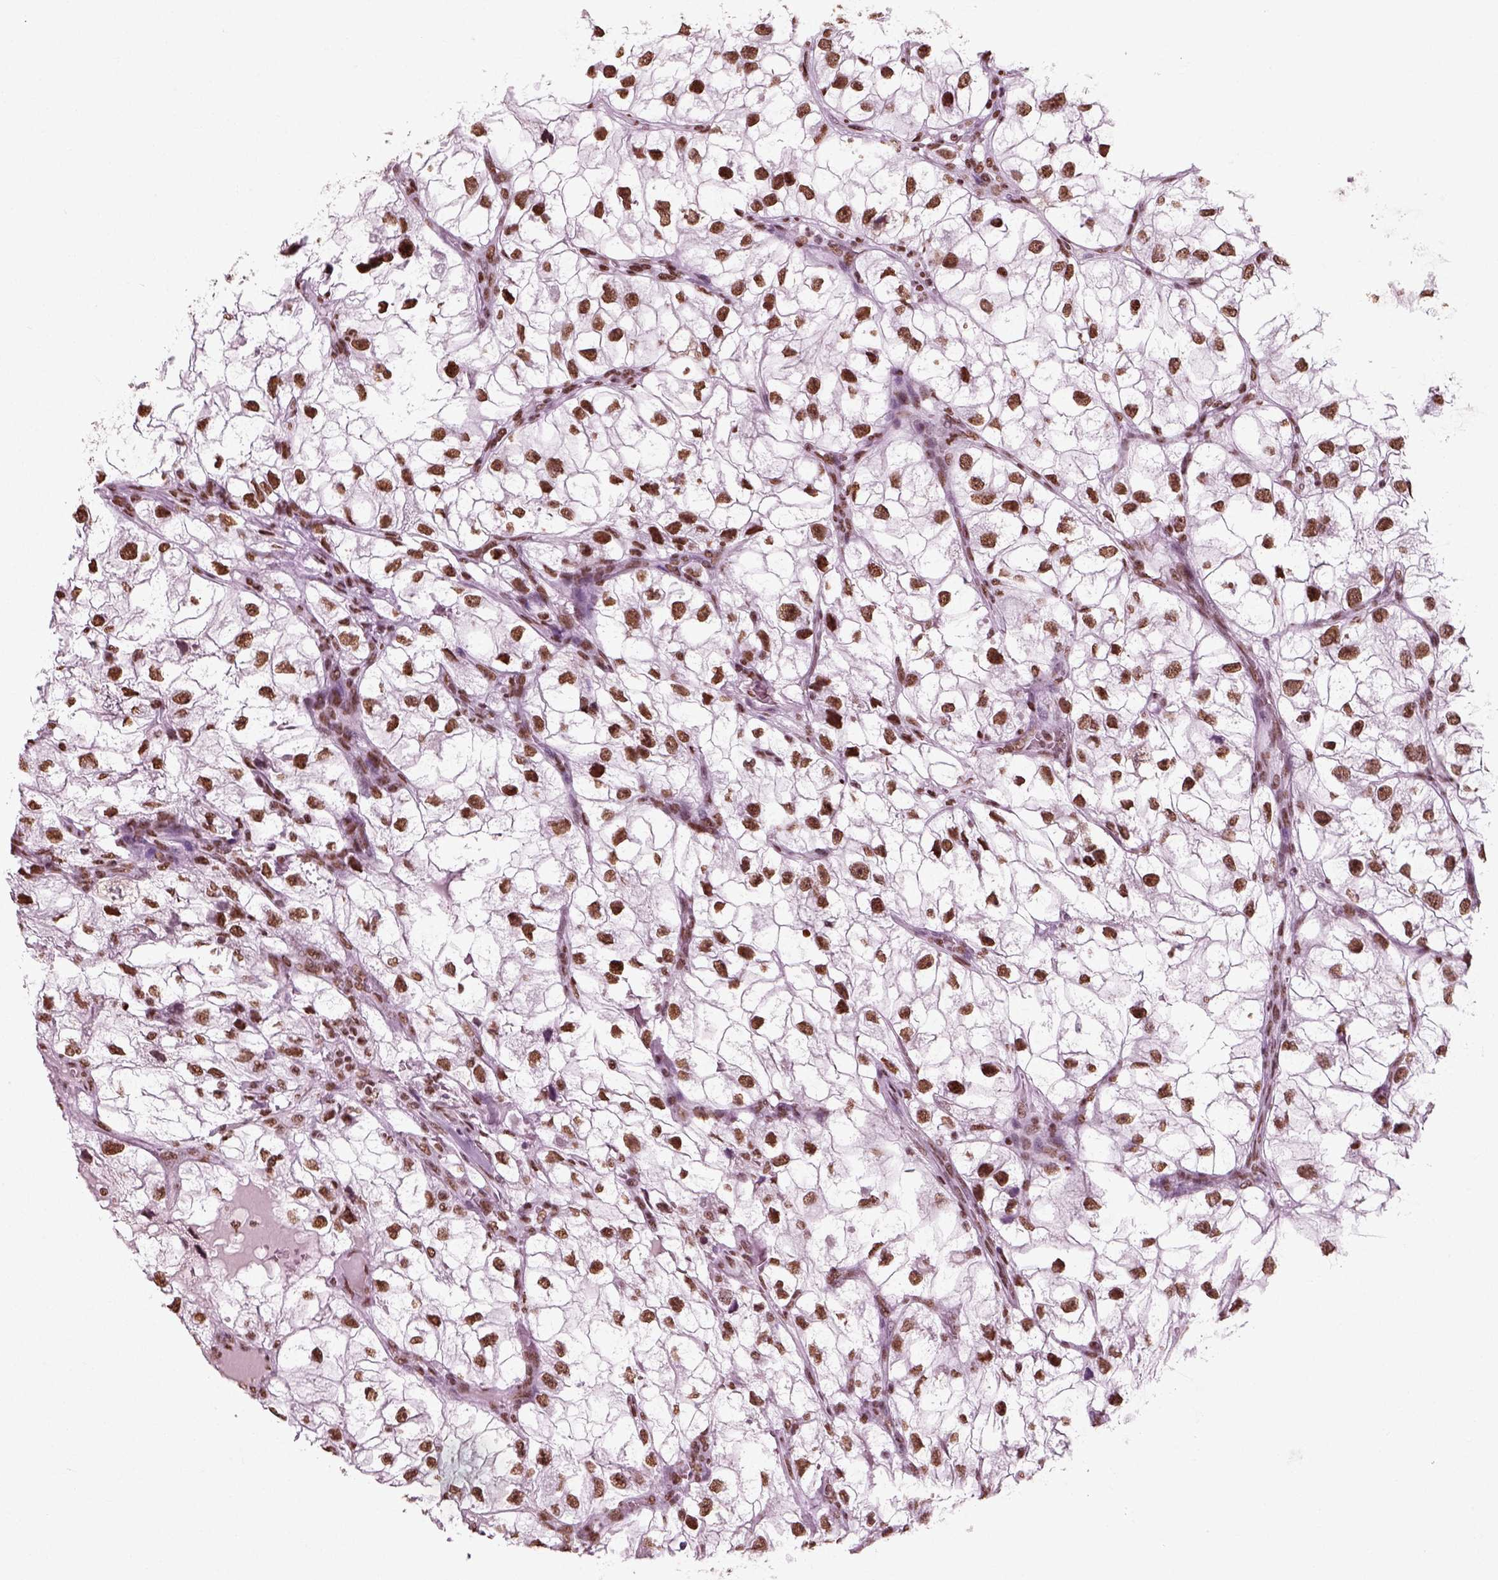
{"staining": {"intensity": "strong", "quantity": ">75%", "location": "nuclear"}, "tissue": "renal cancer", "cell_type": "Tumor cells", "image_type": "cancer", "snomed": [{"axis": "morphology", "description": "Adenocarcinoma, NOS"}, {"axis": "topography", "description": "Kidney"}], "caption": "Strong nuclear expression for a protein is present in about >75% of tumor cells of renal adenocarcinoma using IHC.", "gene": "POLR1H", "patient": {"sex": "male", "age": 59}}